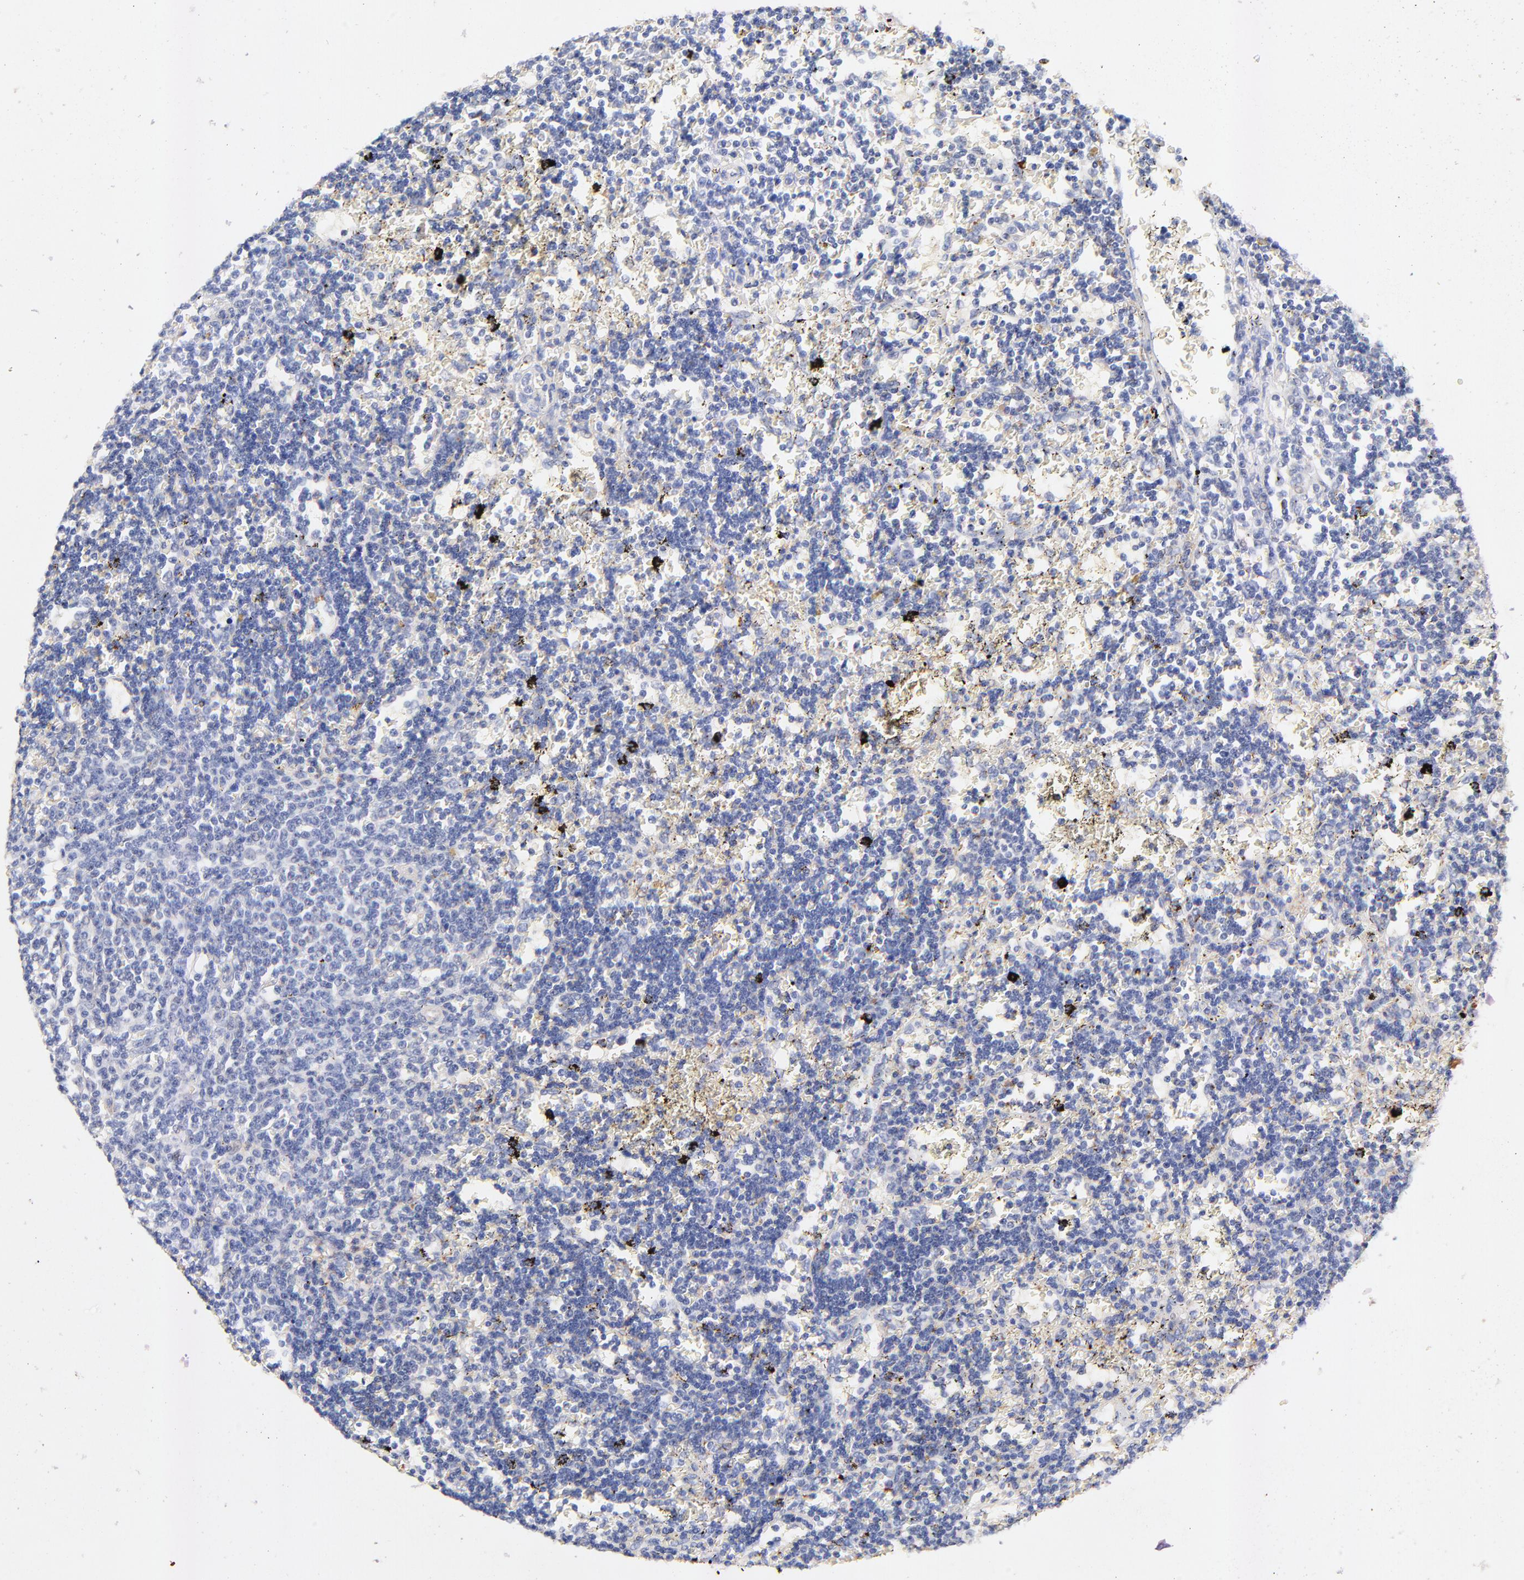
{"staining": {"intensity": "negative", "quantity": "none", "location": "none"}, "tissue": "lymphoma", "cell_type": "Tumor cells", "image_type": "cancer", "snomed": [{"axis": "morphology", "description": "Malignant lymphoma, non-Hodgkin's type, Low grade"}, {"axis": "topography", "description": "Spleen"}], "caption": "Tumor cells are negative for brown protein staining in malignant lymphoma, non-Hodgkin's type (low-grade).", "gene": "FAM117B", "patient": {"sex": "male", "age": 60}}